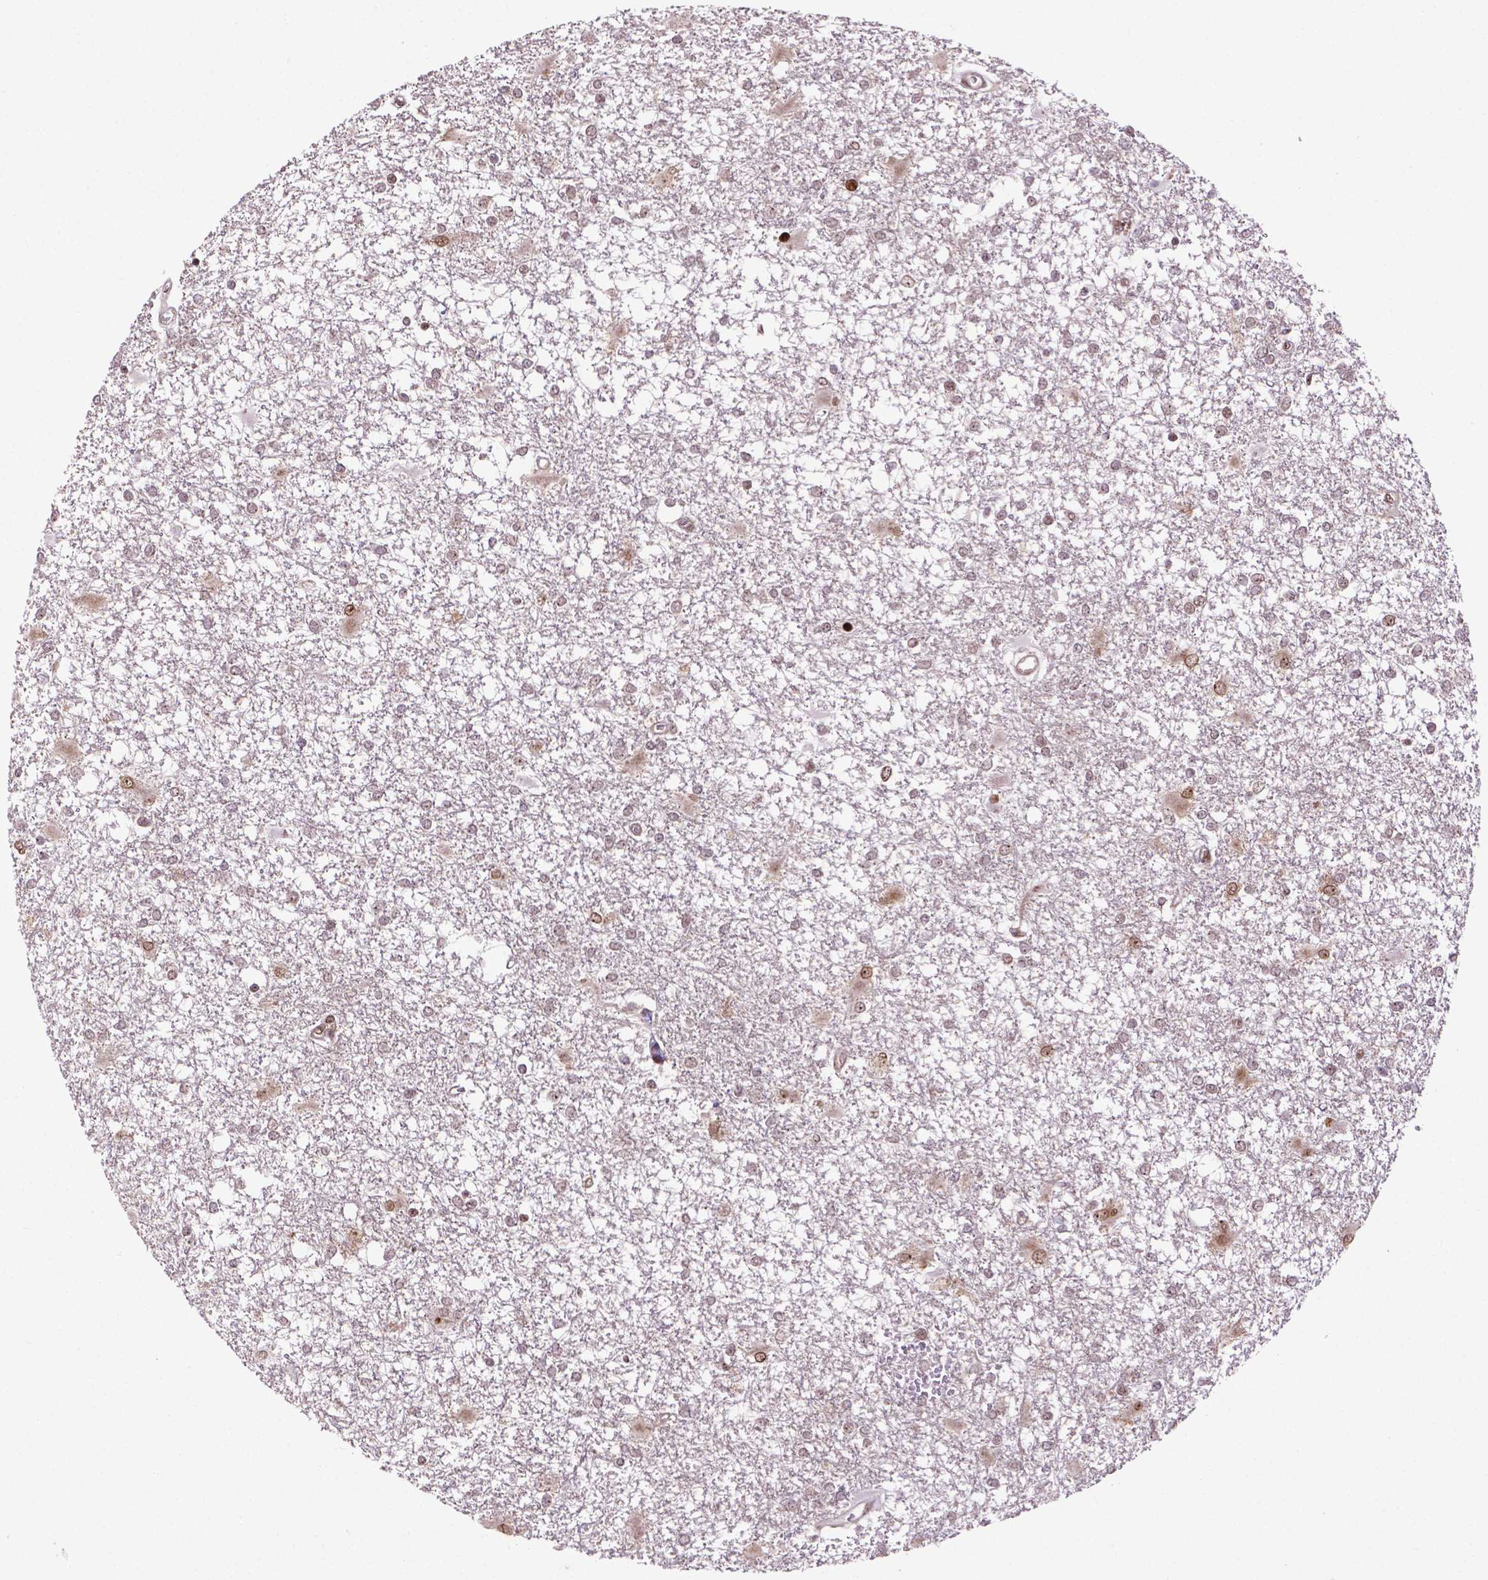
{"staining": {"intensity": "moderate", "quantity": "<25%", "location": "cytoplasmic/membranous,nuclear"}, "tissue": "glioma", "cell_type": "Tumor cells", "image_type": "cancer", "snomed": [{"axis": "morphology", "description": "Glioma, malignant, High grade"}, {"axis": "topography", "description": "Cerebral cortex"}], "caption": "A low amount of moderate cytoplasmic/membranous and nuclear expression is seen in about <25% of tumor cells in glioma tissue.", "gene": "CSNK2A1", "patient": {"sex": "male", "age": 79}}